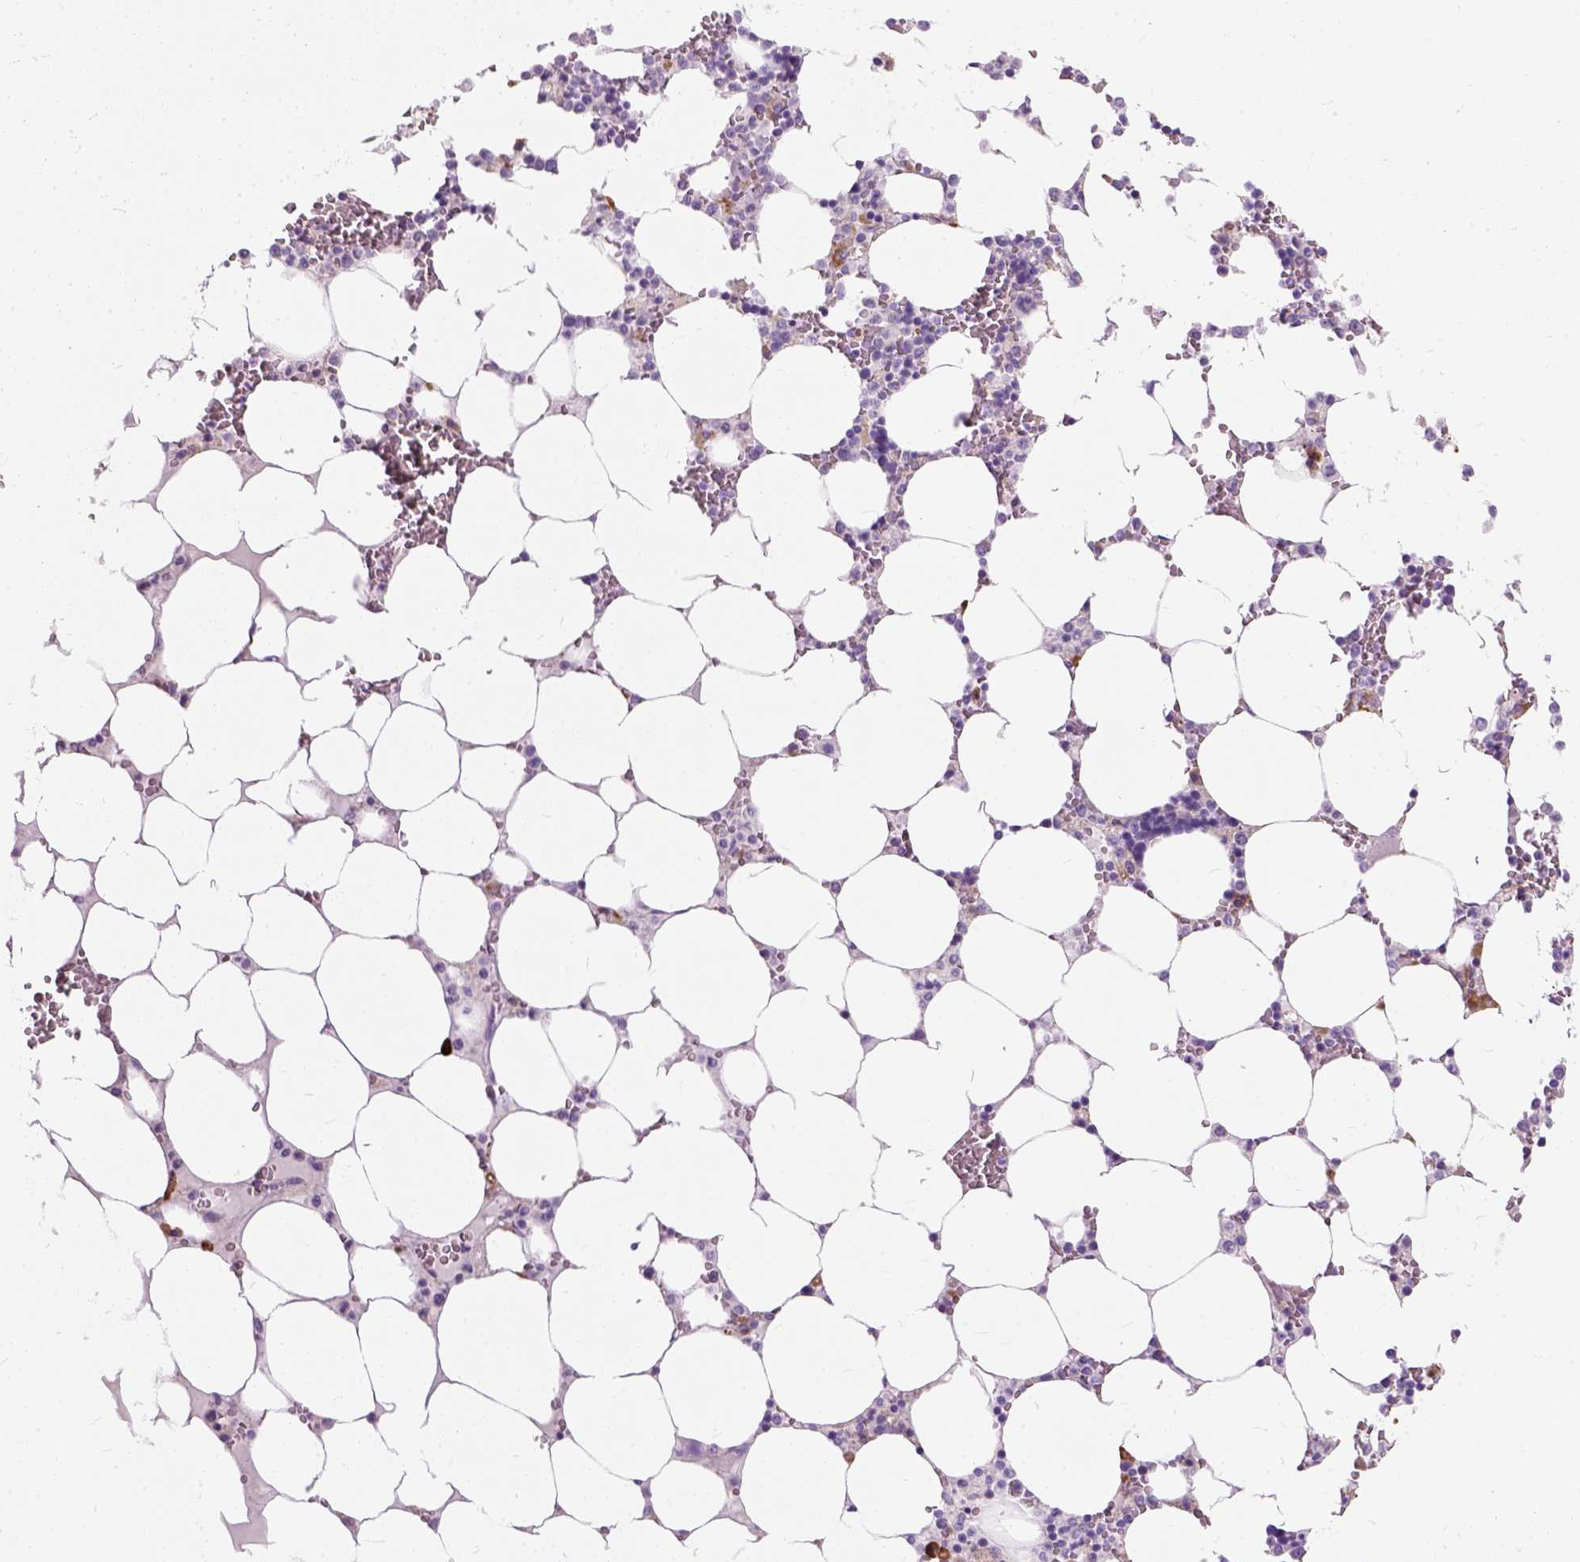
{"staining": {"intensity": "moderate", "quantity": "<25%", "location": "cytoplasmic/membranous"}, "tissue": "bone marrow", "cell_type": "Hematopoietic cells", "image_type": "normal", "snomed": [{"axis": "morphology", "description": "Normal tissue, NOS"}, {"axis": "topography", "description": "Bone marrow"}], "caption": "Benign bone marrow was stained to show a protein in brown. There is low levels of moderate cytoplasmic/membranous staining in about <25% of hematopoietic cells.", "gene": "TRIM72", "patient": {"sex": "male", "age": 64}}